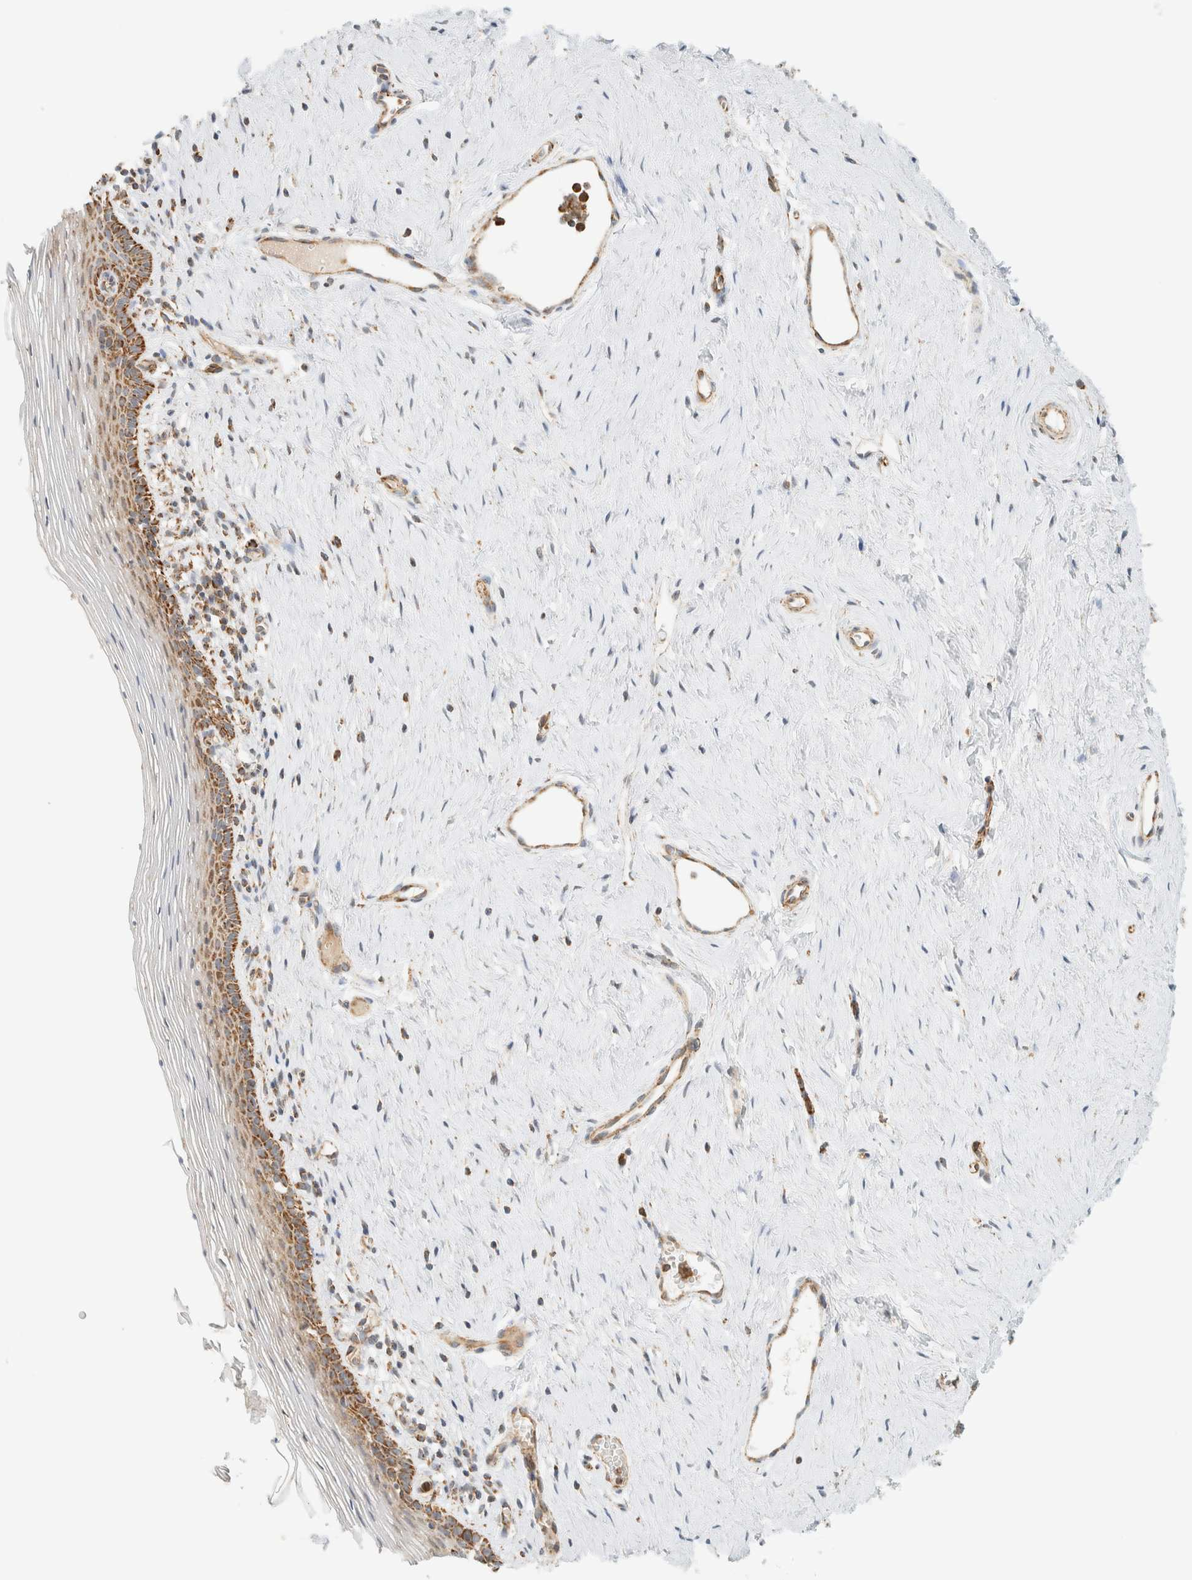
{"staining": {"intensity": "moderate", "quantity": ">75%", "location": "cytoplasmic/membranous"}, "tissue": "vagina", "cell_type": "Squamous epithelial cells", "image_type": "normal", "snomed": [{"axis": "morphology", "description": "Normal tissue, NOS"}, {"axis": "topography", "description": "Vagina"}], "caption": "DAB immunohistochemical staining of benign human vagina reveals moderate cytoplasmic/membranous protein staining in approximately >75% of squamous epithelial cells. (DAB = brown stain, brightfield microscopy at high magnification).", "gene": "KIFAP3", "patient": {"sex": "female", "age": 32}}